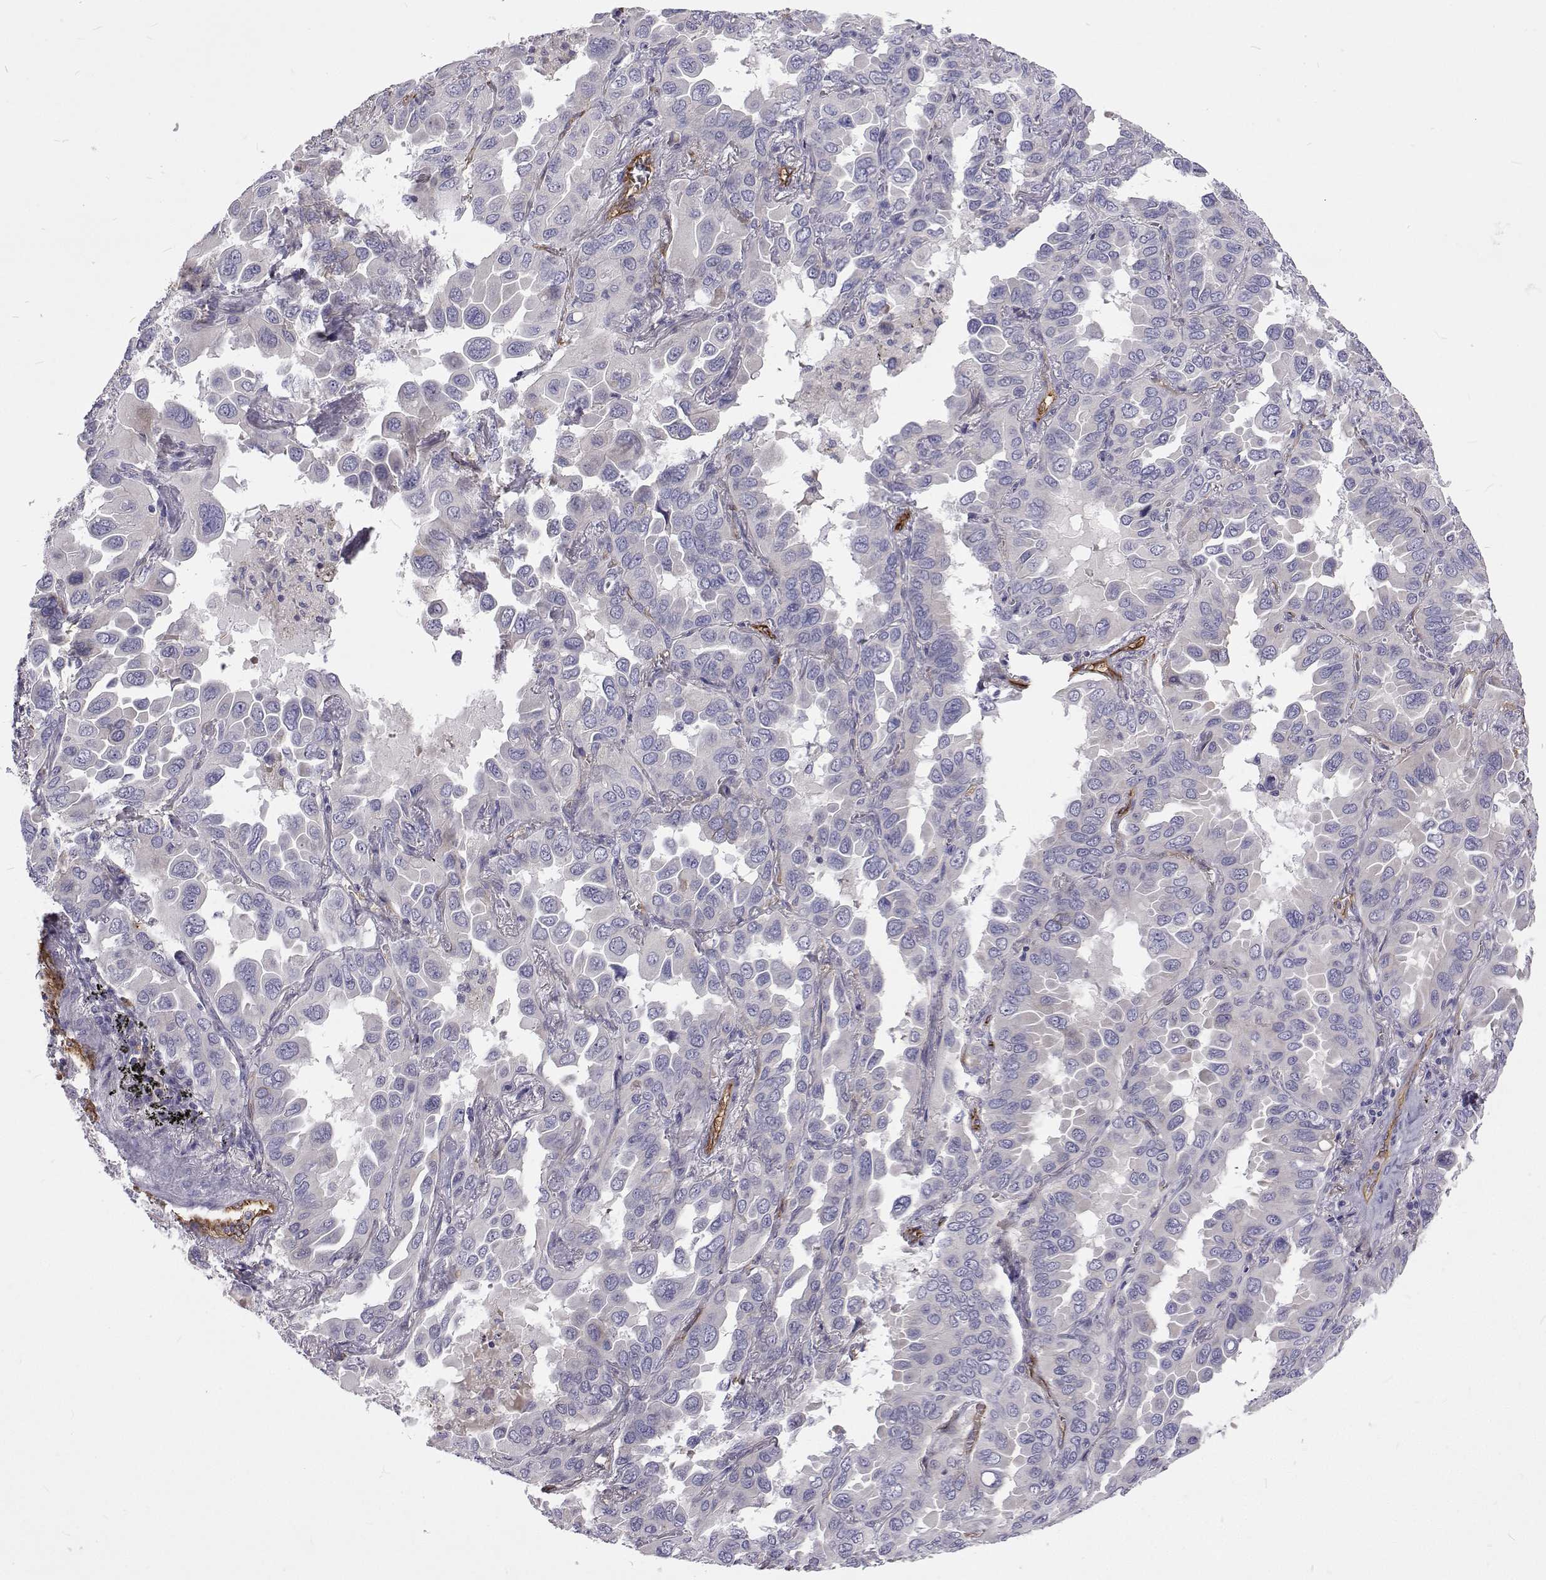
{"staining": {"intensity": "negative", "quantity": "none", "location": "none"}, "tissue": "lung cancer", "cell_type": "Tumor cells", "image_type": "cancer", "snomed": [{"axis": "morphology", "description": "Adenocarcinoma, NOS"}, {"axis": "topography", "description": "Lung"}], "caption": "Tumor cells show no significant expression in adenocarcinoma (lung). (DAB (3,3'-diaminobenzidine) immunohistochemistry, high magnification).", "gene": "NPR3", "patient": {"sex": "male", "age": 64}}